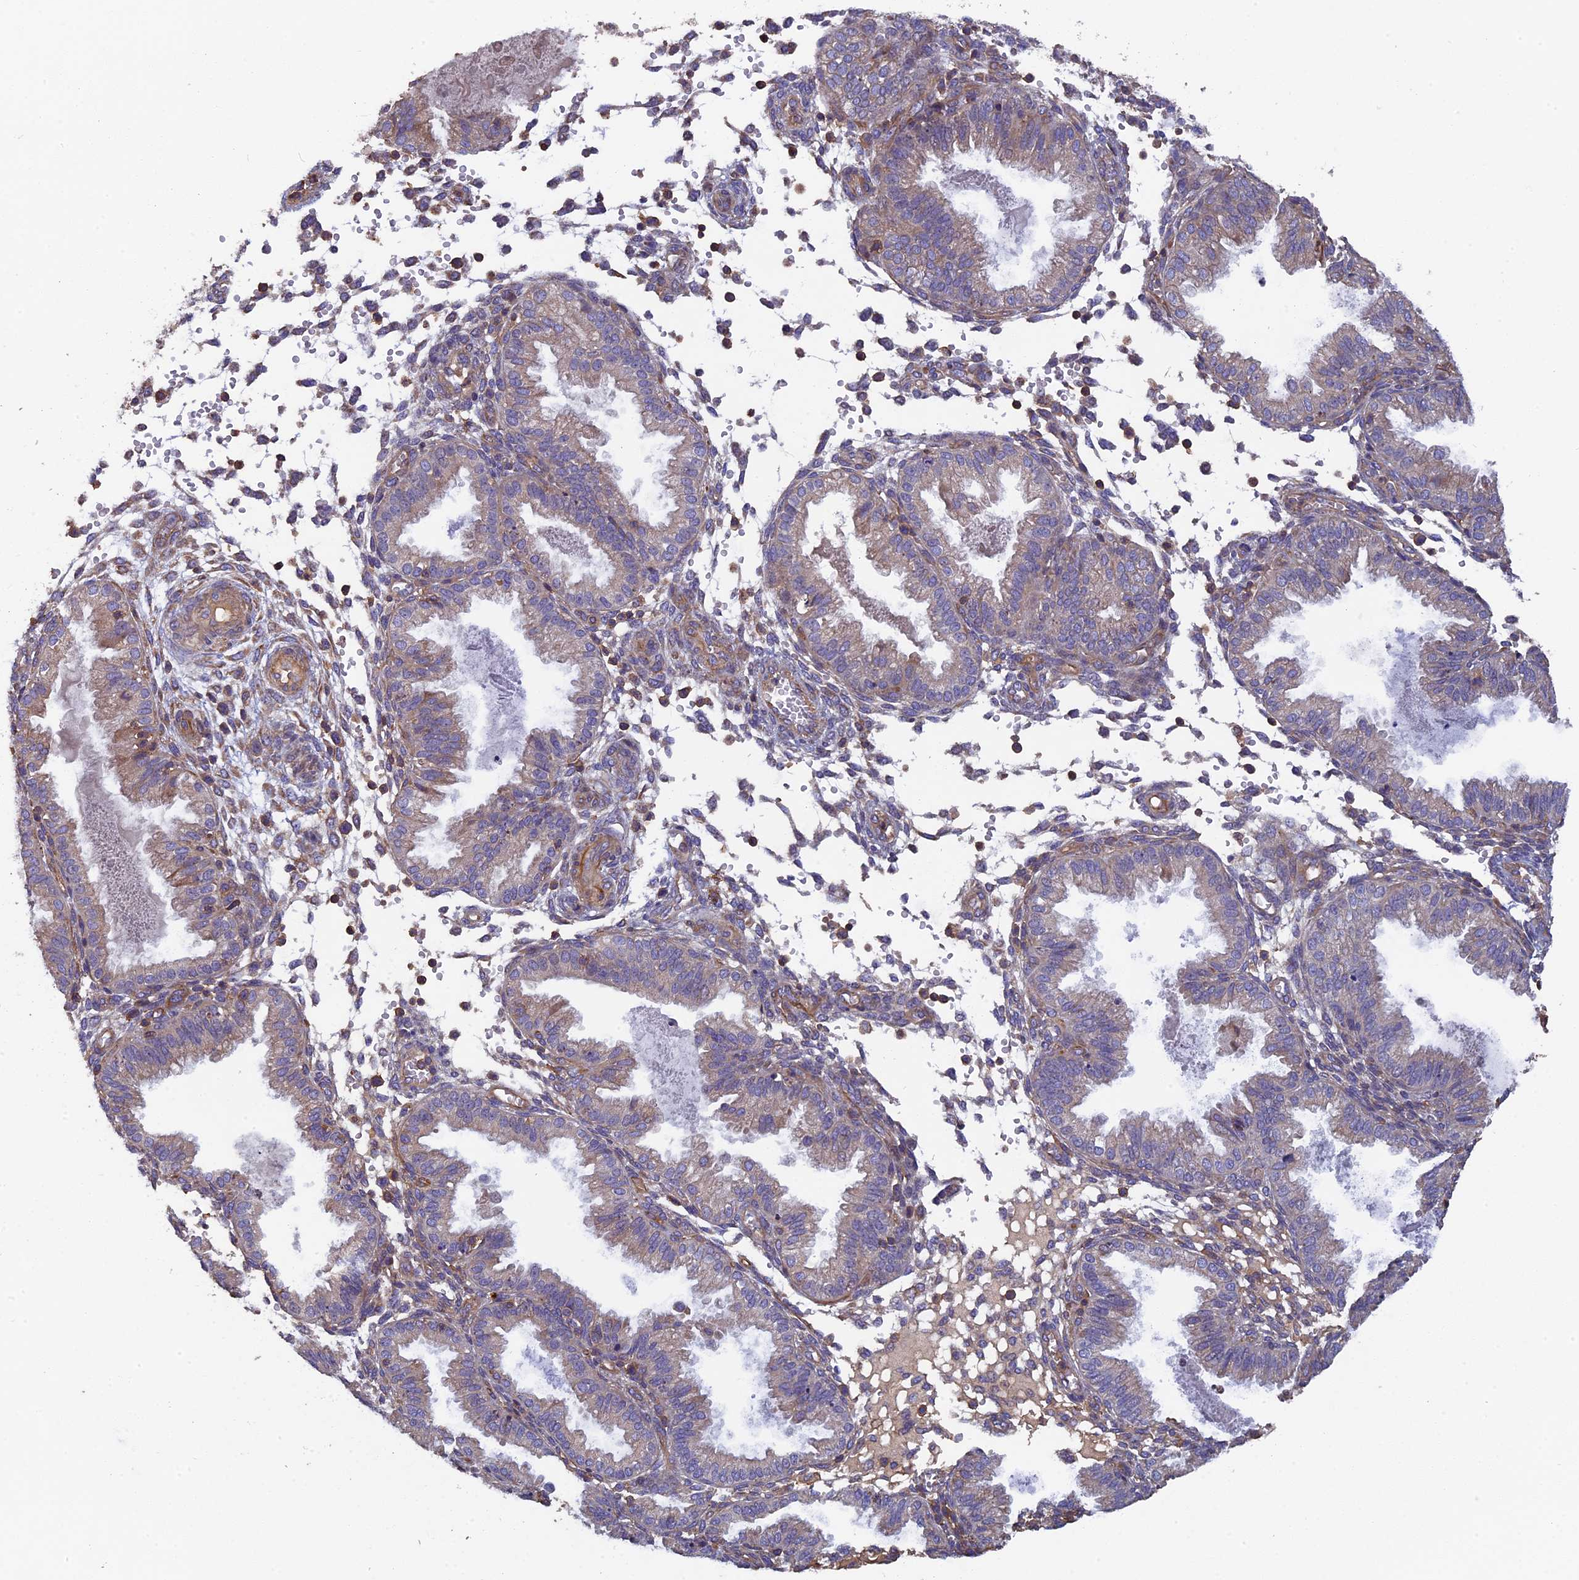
{"staining": {"intensity": "moderate", "quantity": "<25%", "location": "cytoplasmic/membranous"}, "tissue": "endometrium", "cell_type": "Cells in endometrial stroma", "image_type": "normal", "snomed": [{"axis": "morphology", "description": "Normal tissue, NOS"}, {"axis": "topography", "description": "Endometrium"}], "caption": "Benign endometrium displays moderate cytoplasmic/membranous expression in approximately <25% of cells in endometrial stroma.", "gene": "CCDC153", "patient": {"sex": "female", "age": 33}}